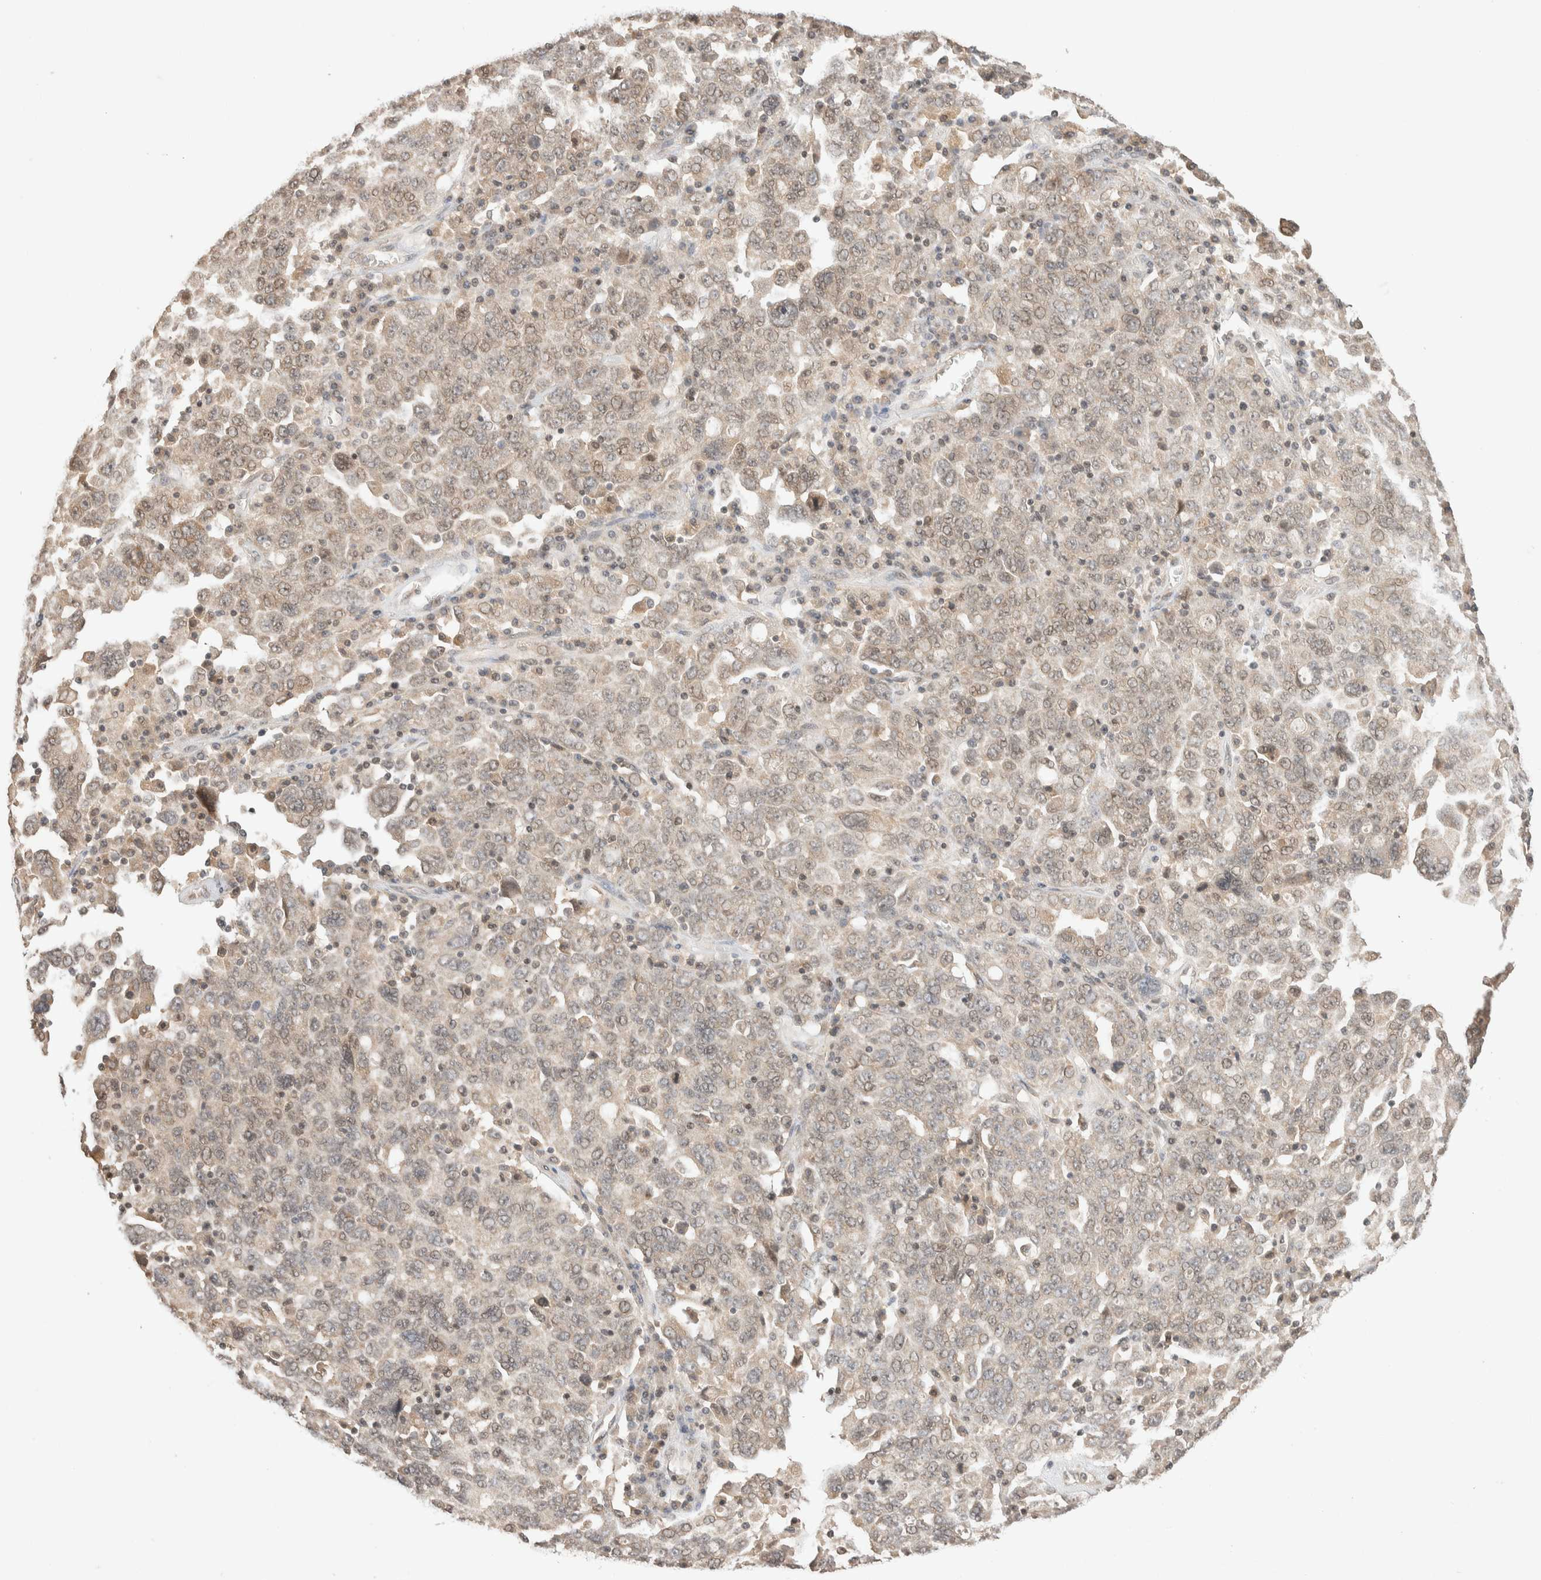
{"staining": {"intensity": "weak", "quantity": "<25%", "location": "cytoplasmic/membranous,nuclear"}, "tissue": "ovarian cancer", "cell_type": "Tumor cells", "image_type": "cancer", "snomed": [{"axis": "morphology", "description": "Carcinoma, endometroid"}, {"axis": "topography", "description": "Ovary"}], "caption": "IHC of human ovarian endometroid carcinoma reveals no expression in tumor cells.", "gene": "THRA", "patient": {"sex": "female", "age": 62}}